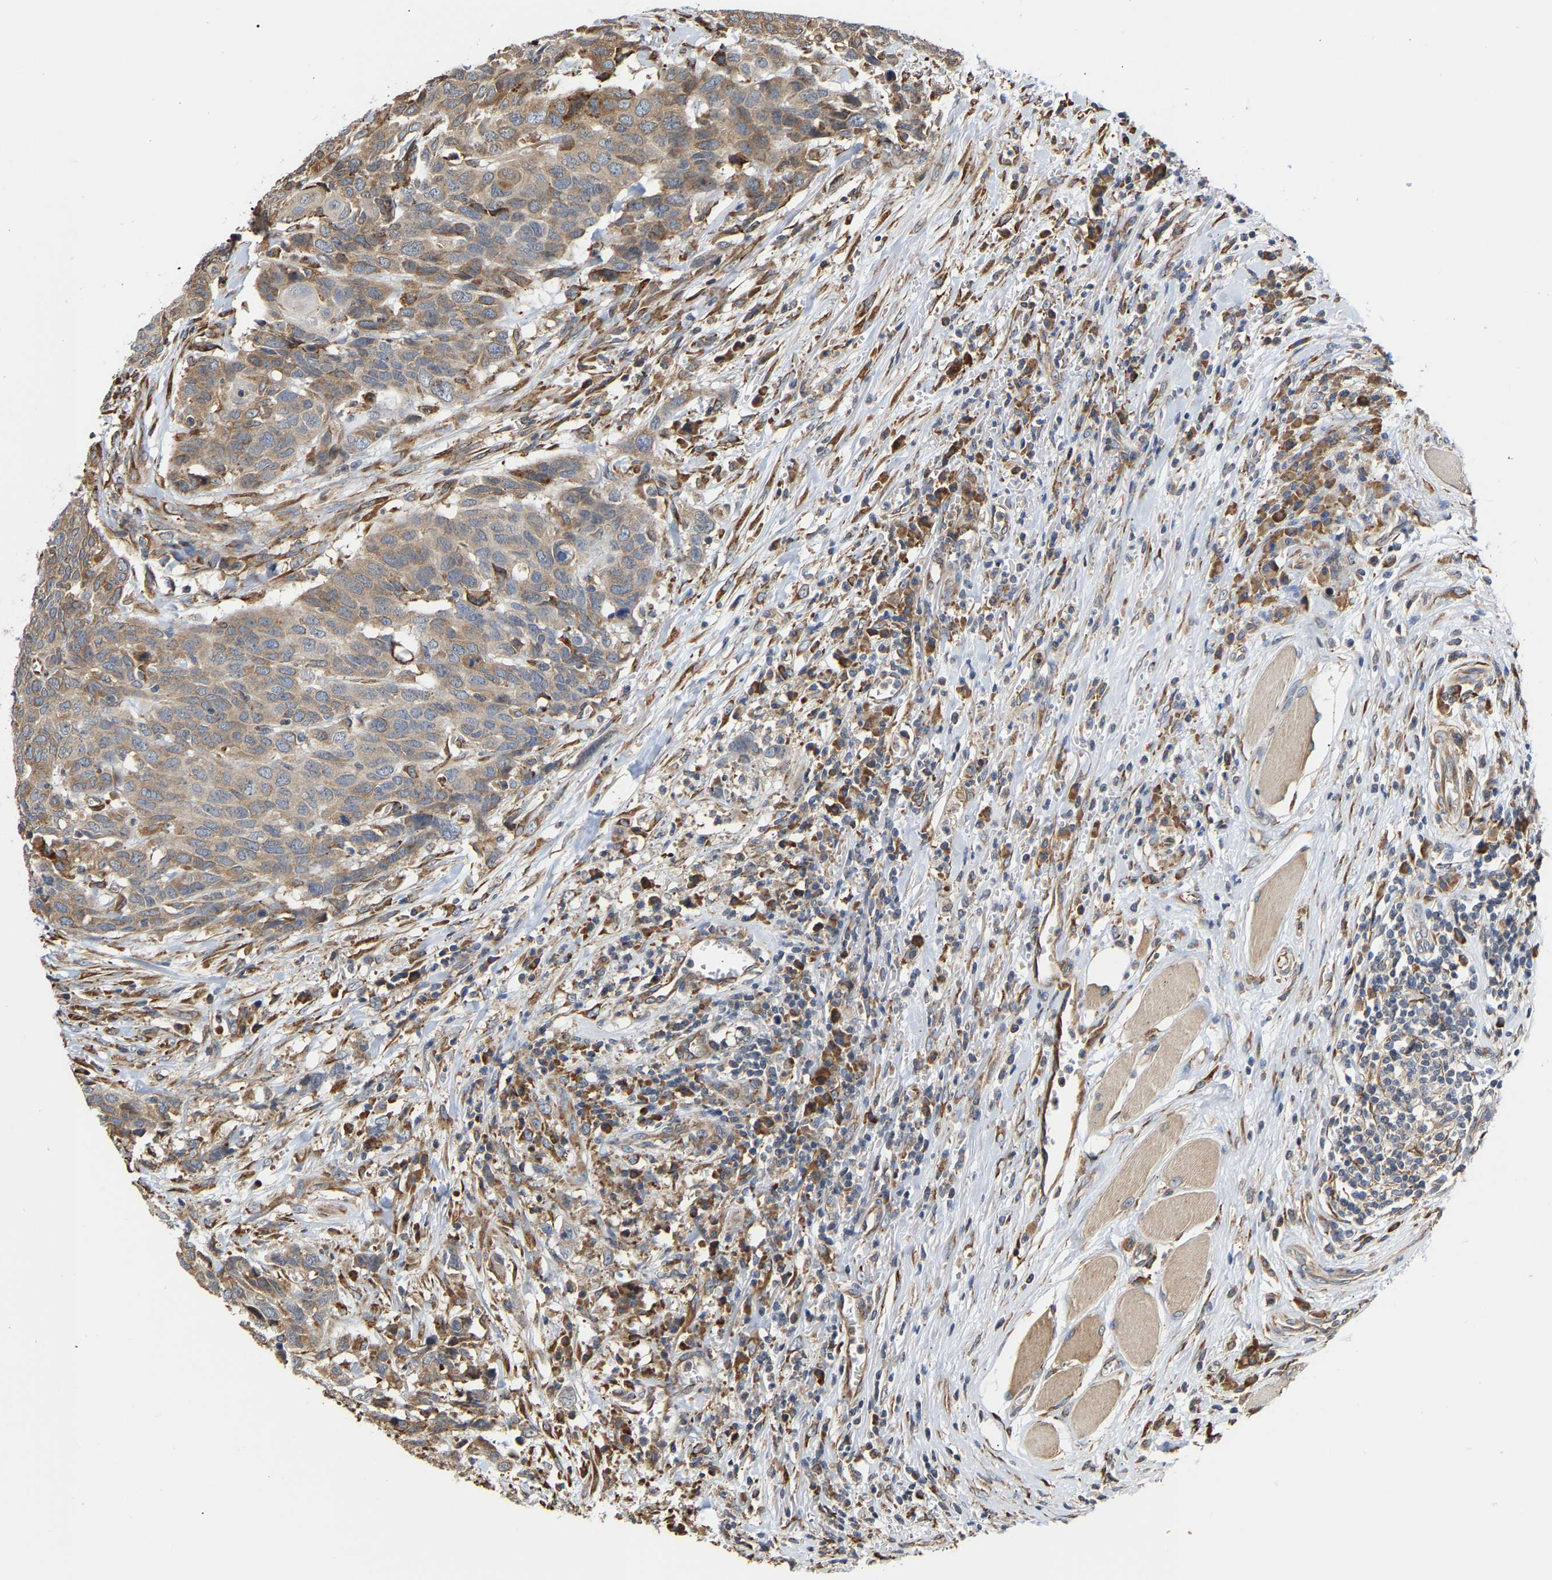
{"staining": {"intensity": "moderate", "quantity": ">75%", "location": "cytoplasmic/membranous"}, "tissue": "head and neck cancer", "cell_type": "Tumor cells", "image_type": "cancer", "snomed": [{"axis": "morphology", "description": "Squamous cell carcinoma, NOS"}, {"axis": "topography", "description": "Head-Neck"}], "caption": "Immunohistochemistry of human head and neck cancer (squamous cell carcinoma) demonstrates medium levels of moderate cytoplasmic/membranous staining in approximately >75% of tumor cells.", "gene": "ARAP1", "patient": {"sex": "male", "age": 66}}